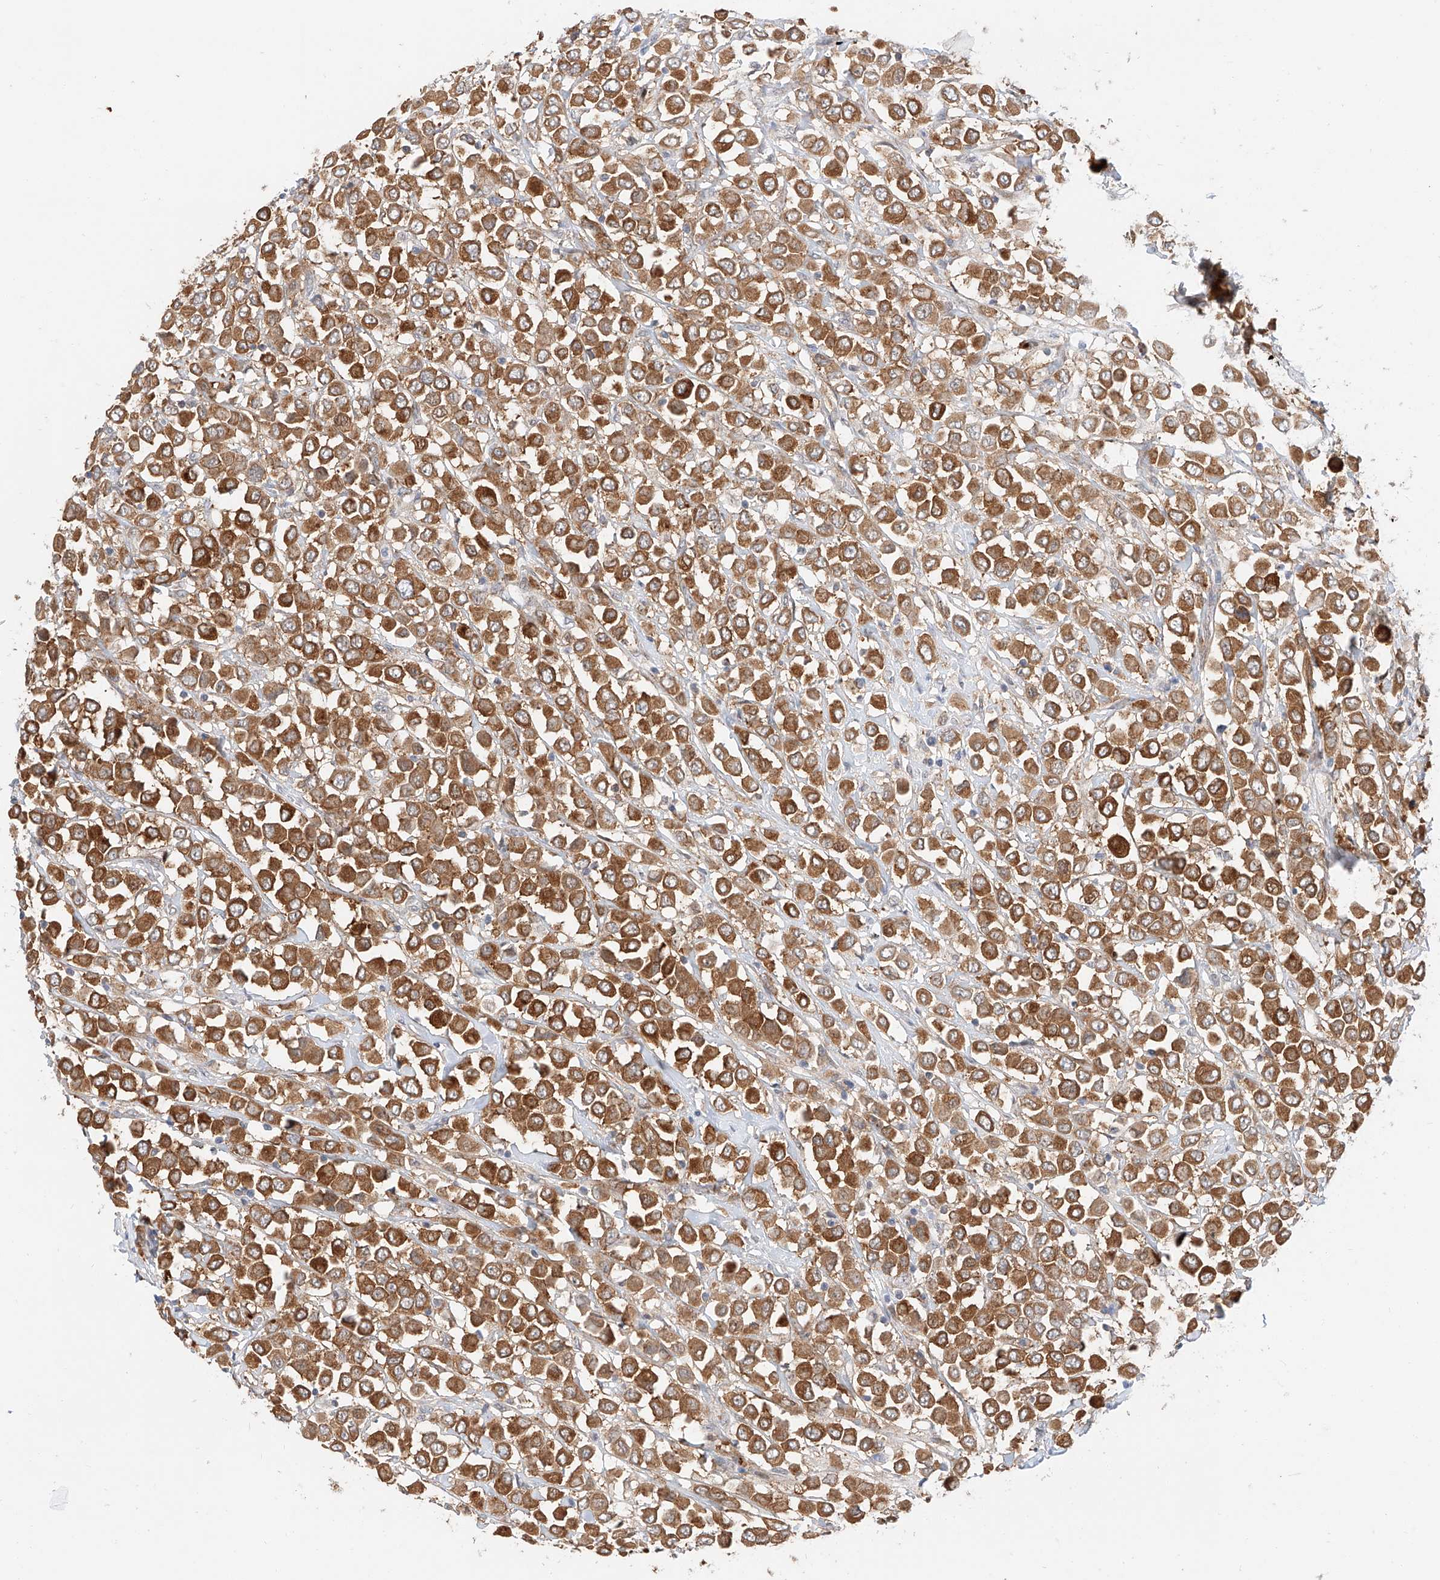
{"staining": {"intensity": "moderate", "quantity": ">75%", "location": "cytoplasmic/membranous"}, "tissue": "breast cancer", "cell_type": "Tumor cells", "image_type": "cancer", "snomed": [{"axis": "morphology", "description": "Duct carcinoma"}, {"axis": "topography", "description": "Breast"}], "caption": "Protein staining demonstrates moderate cytoplasmic/membranous expression in about >75% of tumor cells in intraductal carcinoma (breast).", "gene": "CARMIL1", "patient": {"sex": "female", "age": 61}}